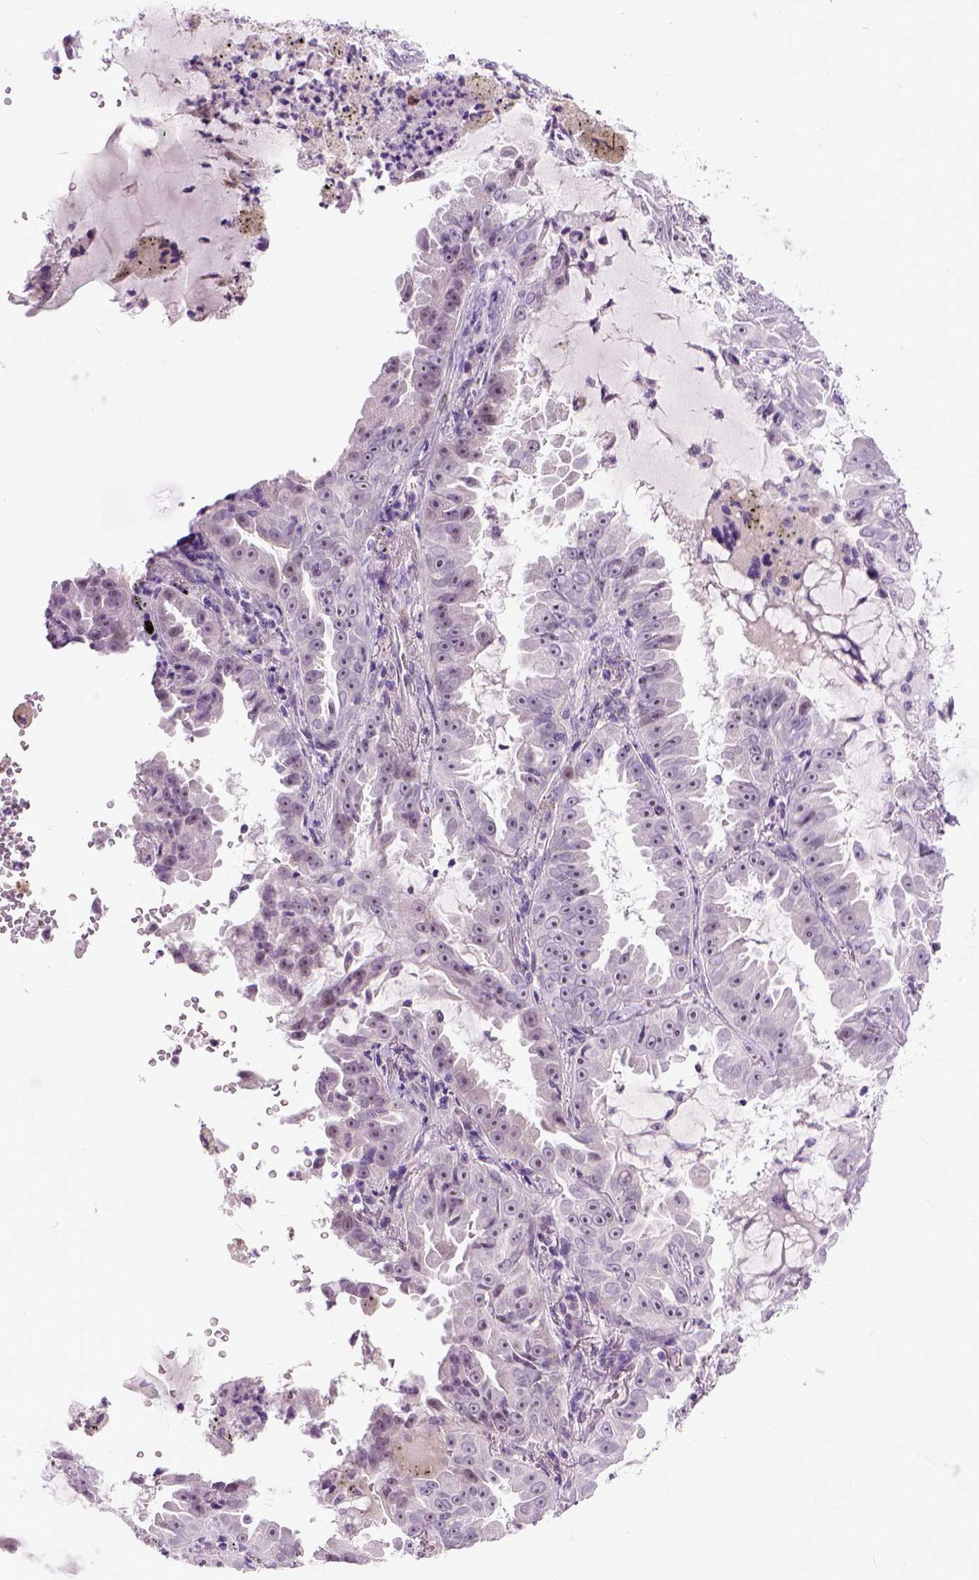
{"staining": {"intensity": "negative", "quantity": "none", "location": "none"}, "tissue": "lung cancer", "cell_type": "Tumor cells", "image_type": "cancer", "snomed": [{"axis": "morphology", "description": "Adenocarcinoma, NOS"}, {"axis": "topography", "description": "Lung"}], "caption": "An IHC histopathology image of lung cancer is shown. There is no staining in tumor cells of lung cancer.", "gene": "MAPT", "patient": {"sex": "female", "age": 52}}